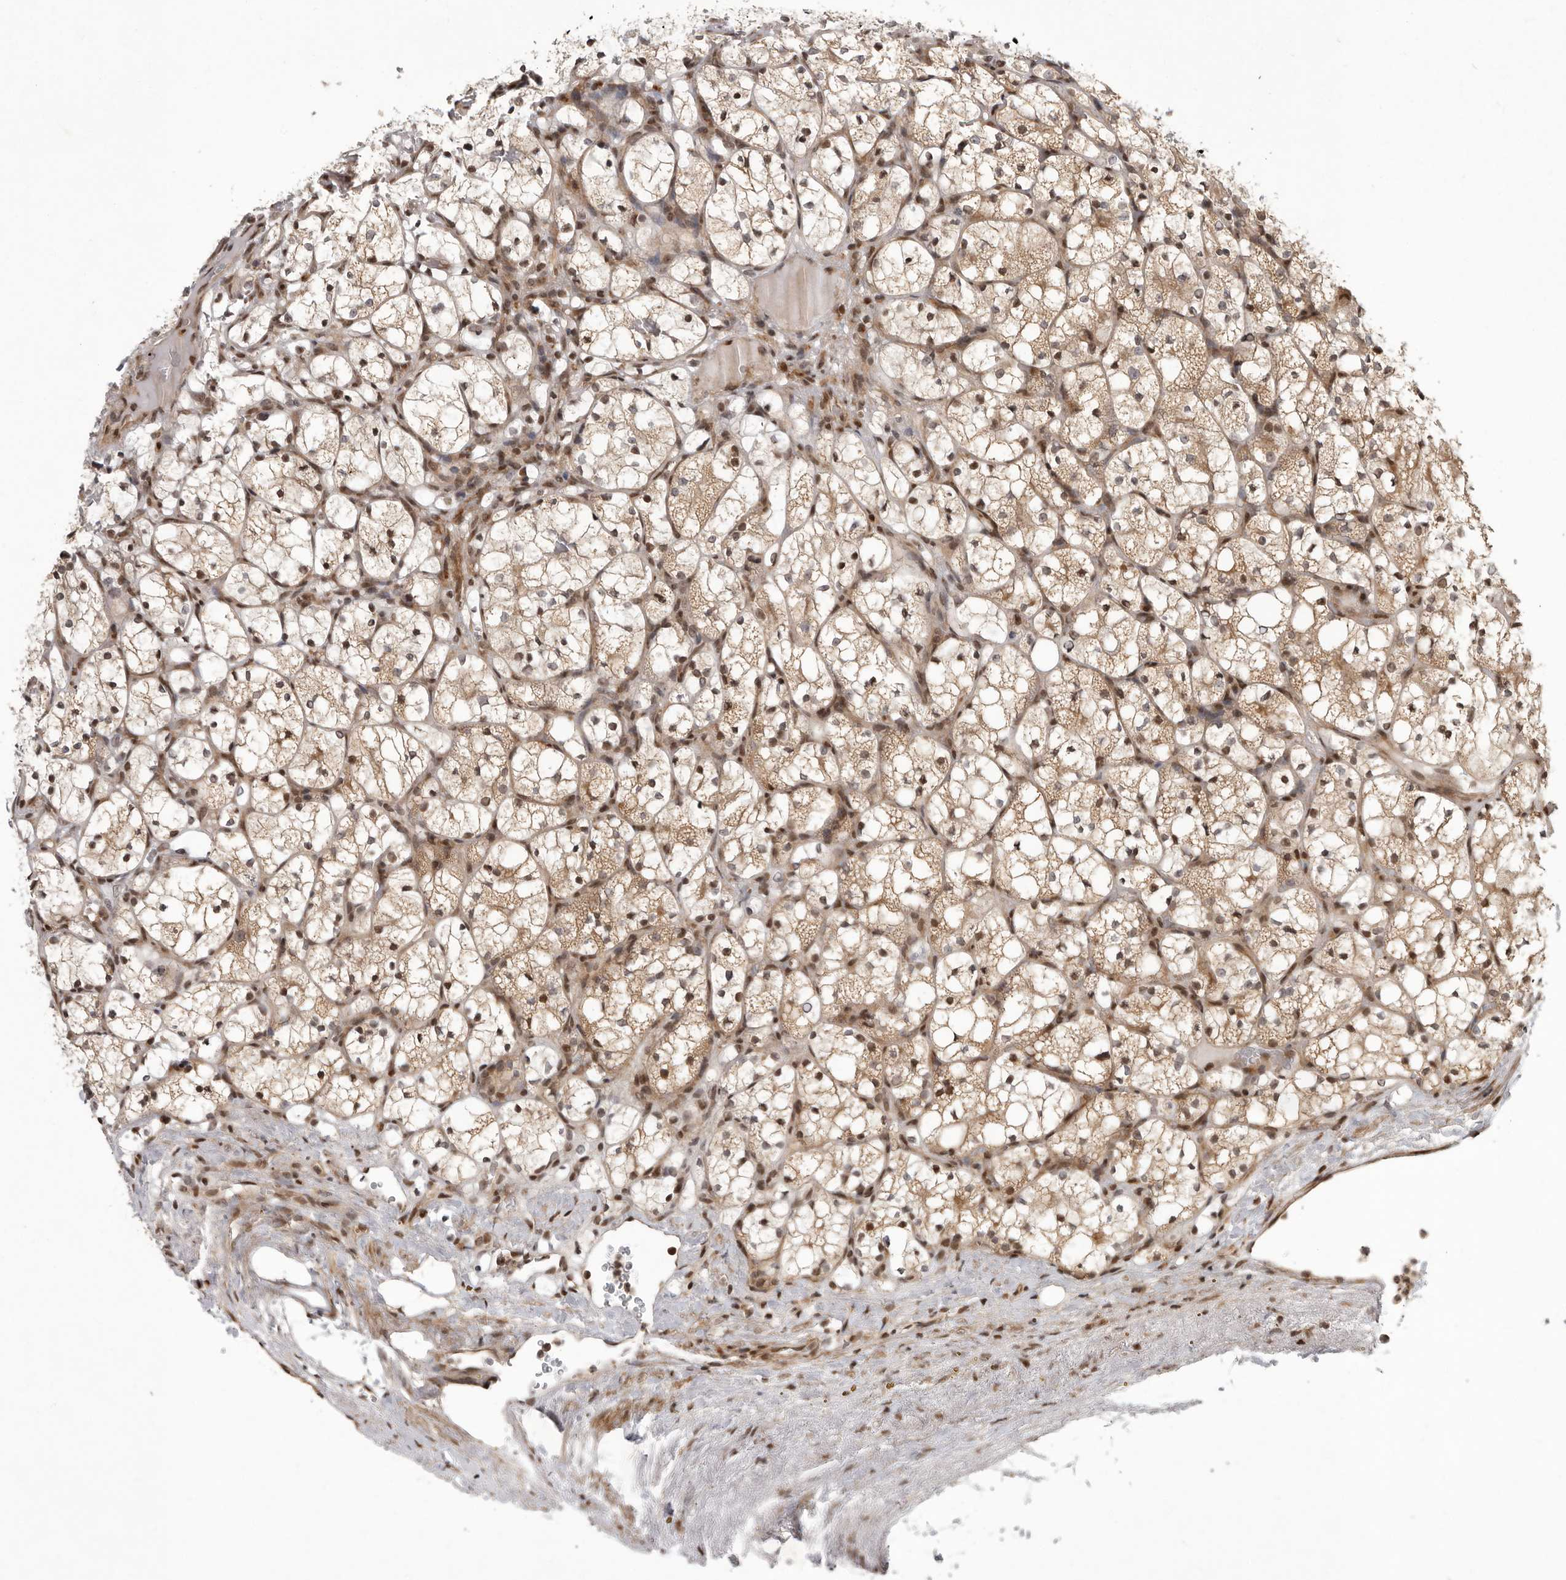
{"staining": {"intensity": "moderate", "quantity": ">75%", "location": "cytoplasmic/membranous,nuclear"}, "tissue": "renal cancer", "cell_type": "Tumor cells", "image_type": "cancer", "snomed": [{"axis": "morphology", "description": "Adenocarcinoma, NOS"}, {"axis": "topography", "description": "Kidney"}], "caption": "The photomicrograph reveals a brown stain indicating the presence of a protein in the cytoplasmic/membranous and nuclear of tumor cells in renal cancer (adenocarcinoma).", "gene": "RABIF", "patient": {"sex": "female", "age": 69}}